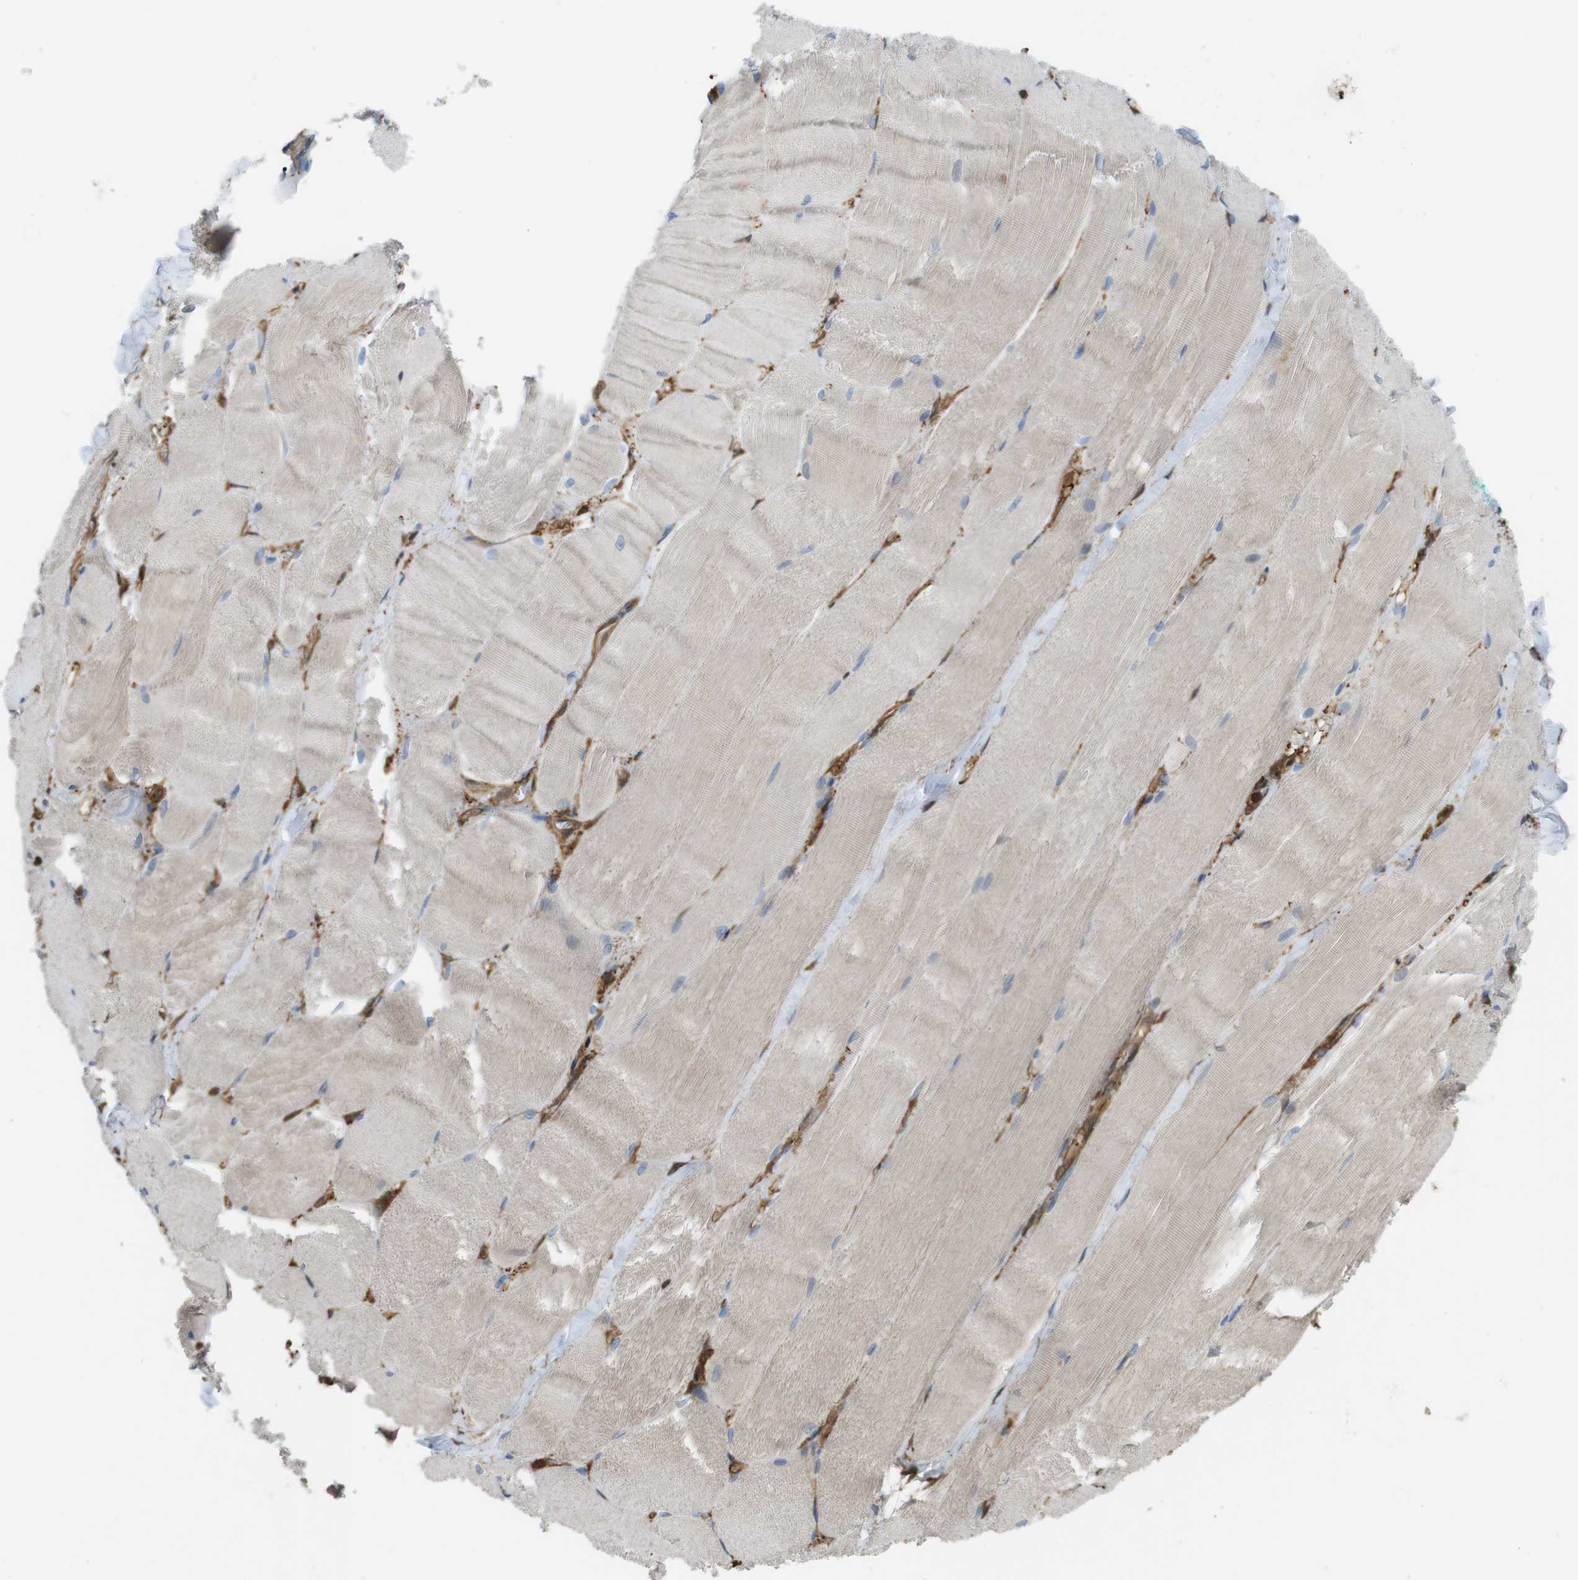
{"staining": {"intensity": "weak", "quantity": ">75%", "location": "cytoplasmic/membranous"}, "tissue": "skeletal muscle", "cell_type": "Myocytes", "image_type": "normal", "snomed": [{"axis": "morphology", "description": "Normal tissue, NOS"}, {"axis": "morphology", "description": "Squamous cell carcinoma, NOS"}, {"axis": "topography", "description": "Skeletal muscle"}], "caption": "DAB (3,3'-diaminobenzidine) immunohistochemical staining of benign human skeletal muscle displays weak cytoplasmic/membranous protein expression in approximately >75% of myocytes.", "gene": "ARHGDIA", "patient": {"sex": "male", "age": 51}}